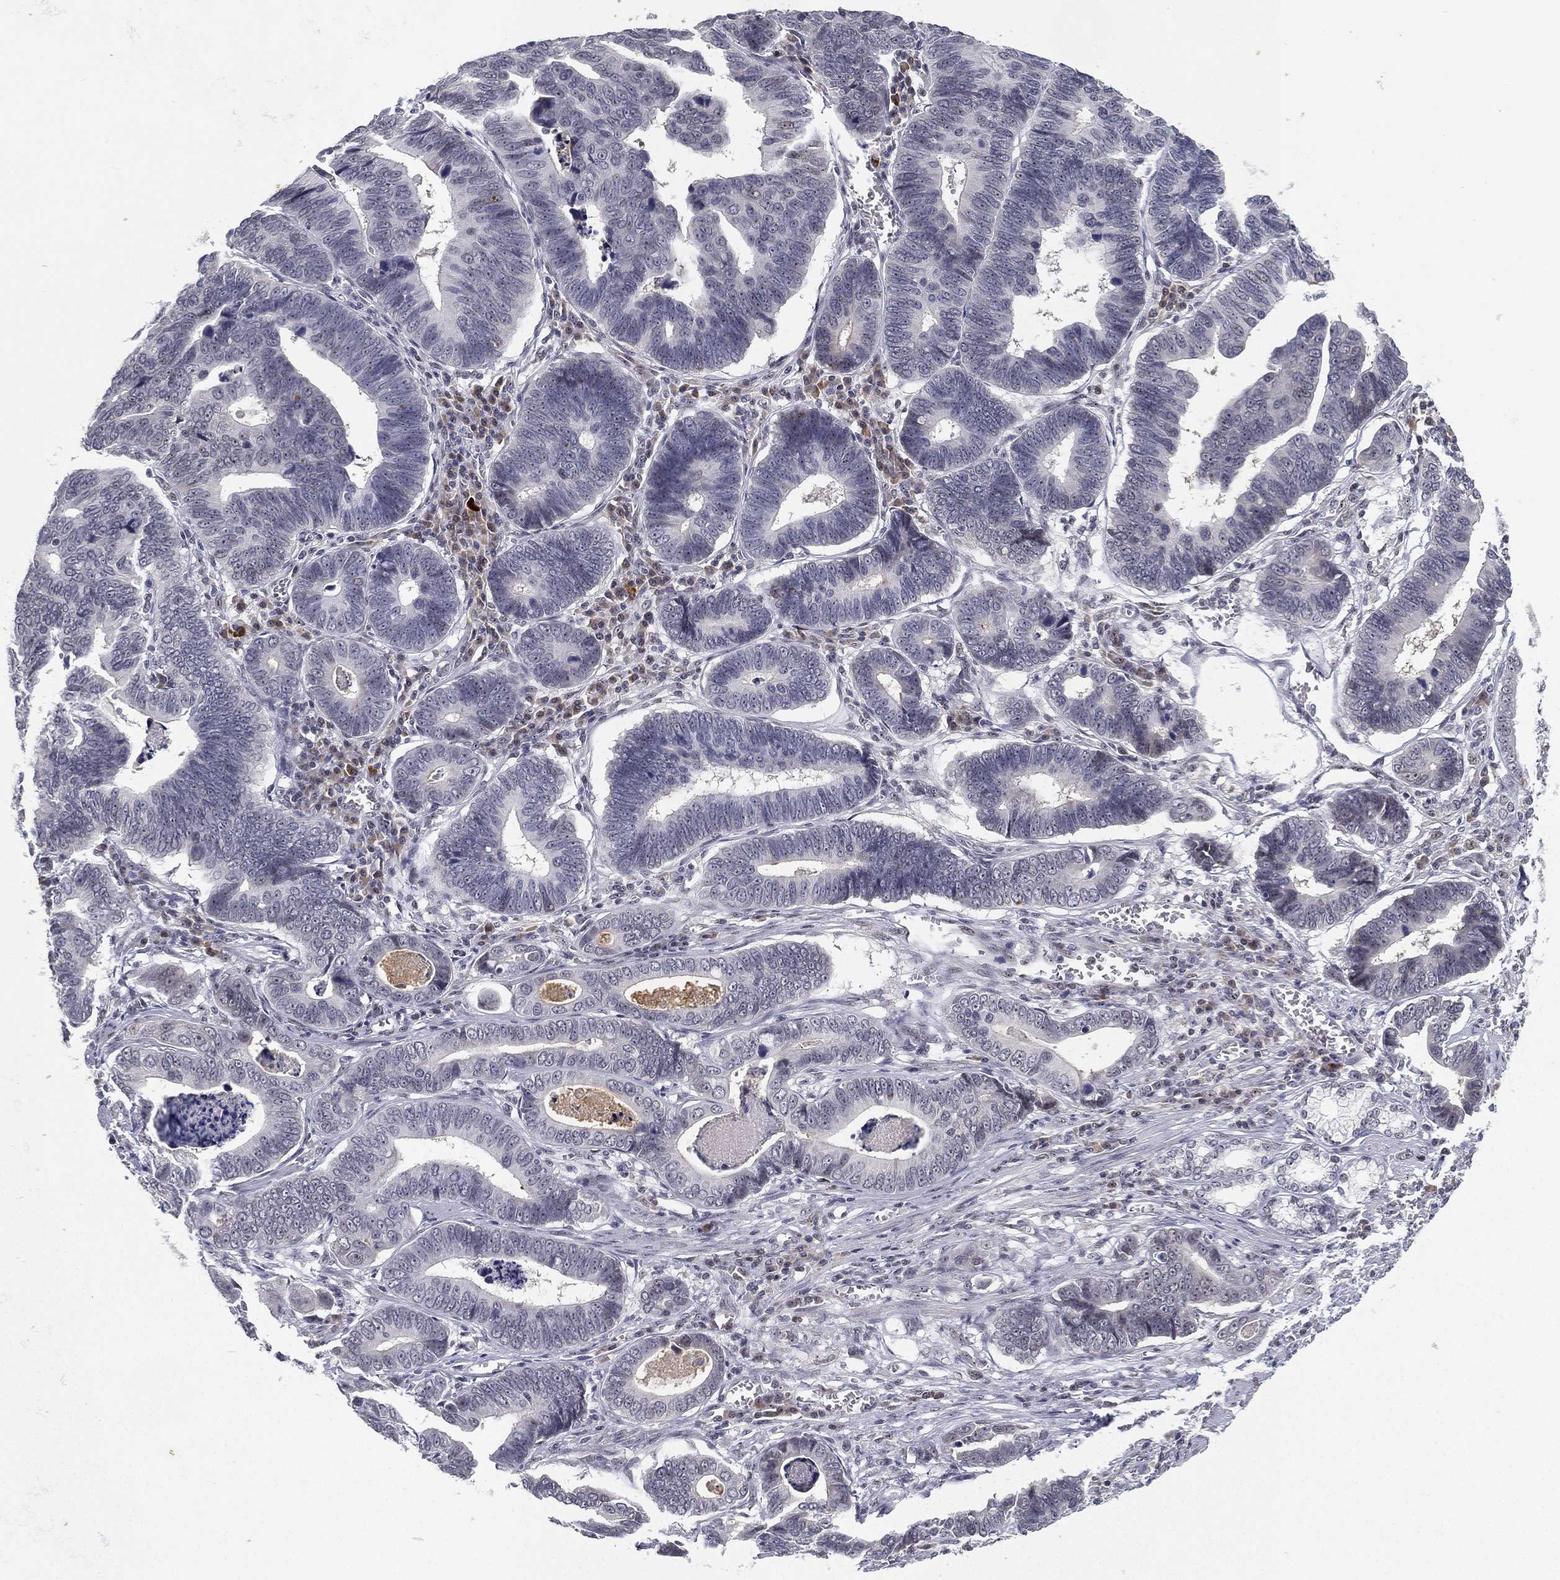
{"staining": {"intensity": "negative", "quantity": "none", "location": "none"}, "tissue": "stomach cancer", "cell_type": "Tumor cells", "image_type": "cancer", "snomed": [{"axis": "morphology", "description": "Adenocarcinoma, NOS"}, {"axis": "topography", "description": "Stomach"}], "caption": "Protein analysis of adenocarcinoma (stomach) shows no significant staining in tumor cells.", "gene": "MS4A8", "patient": {"sex": "male", "age": 84}}